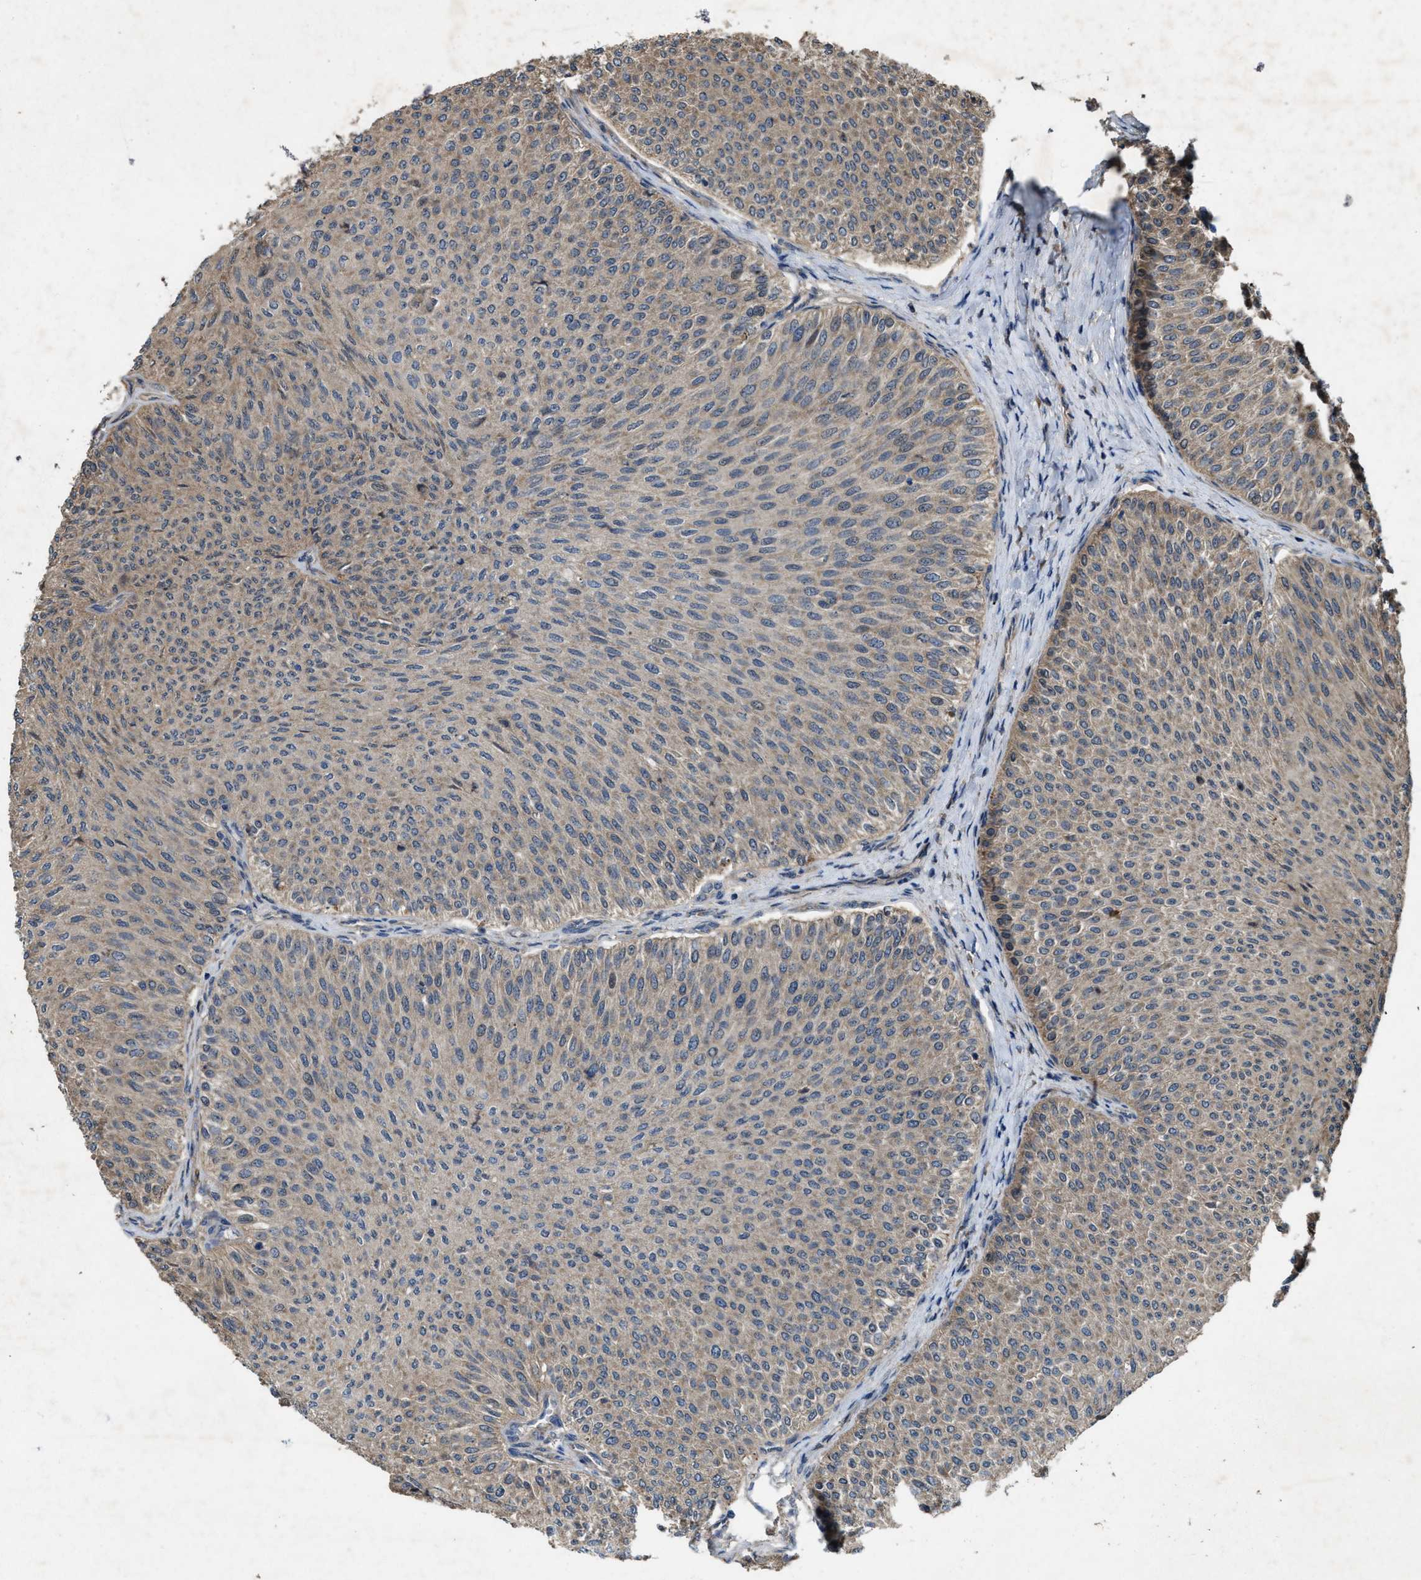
{"staining": {"intensity": "weak", "quantity": ">75%", "location": "cytoplasmic/membranous"}, "tissue": "urothelial cancer", "cell_type": "Tumor cells", "image_type": "cancer", "snomed": [{"axis": "morphology", "description": "Urothelial carcinoma, Low grade"}, {"axis": "topography", "description": "Urinary bladder"}], "caption": "The immunohistochemical stain highlights weak cytoplasmic/membranous positivity in tumor cells of urothelial cancer tissue.", "gene": "PDP2", "patient": {"sex": "male", "age": 78}}